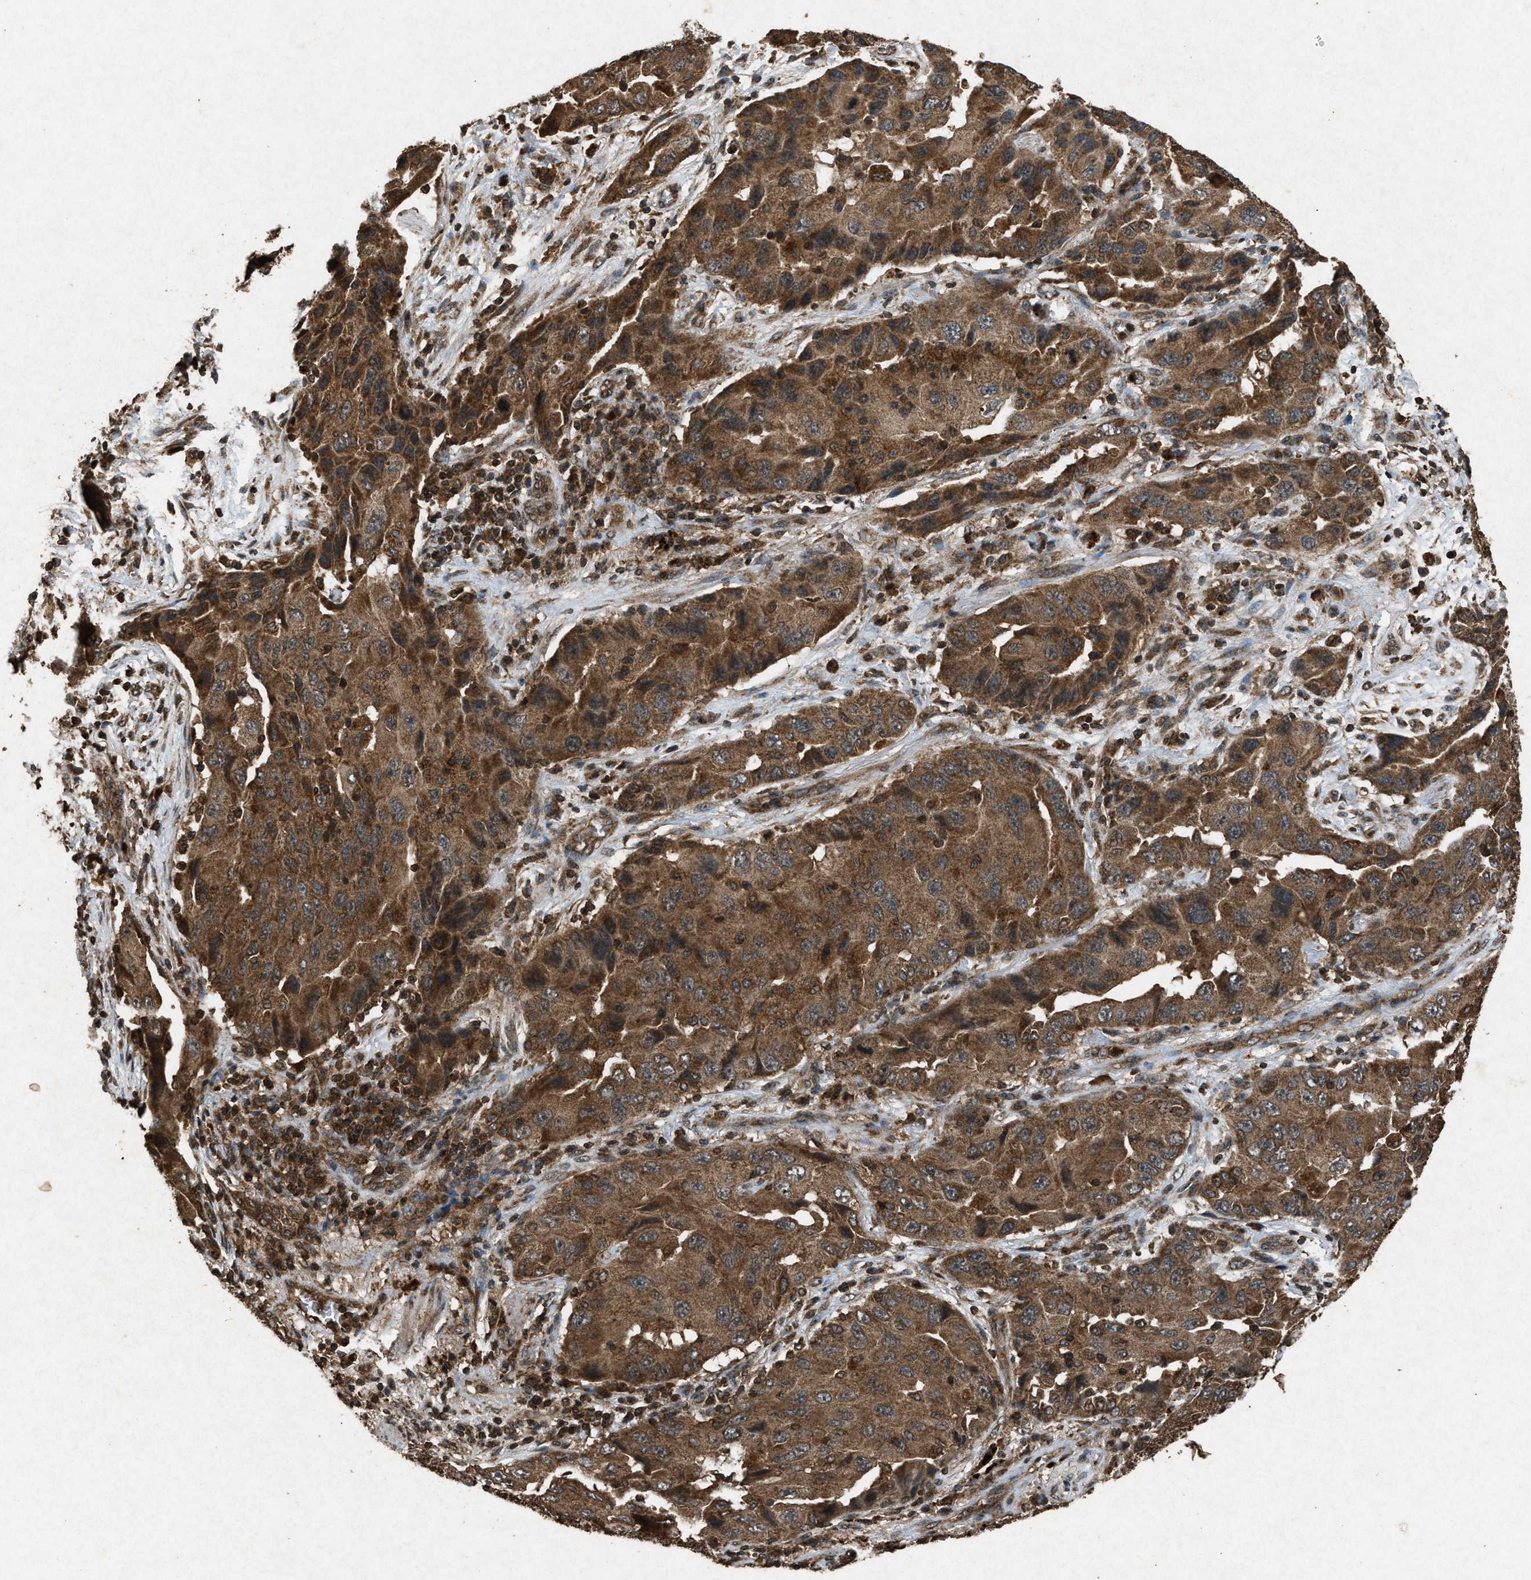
{"staining": {"intensity": "strong", "quantity": ">75%", "location": "cytoplasmic/membranous"}, "tissue": "lung cancer", "cell_type": "Tumor cells", "image_type": "cancer", "snomed": [{"axis": "morphology", "description": "Adenocarcinoma, NOS"}, {"axis": "topography", "description": "Lung"}], "caption": "Adenocarcinoma (lung) was stained to show a protein in brown. There is high levels of strong cytoplasmic/membranous staining in about >75% of tumor cells.", "gene": "OAS1", "patient": {"sex": "female", "age": 65}}